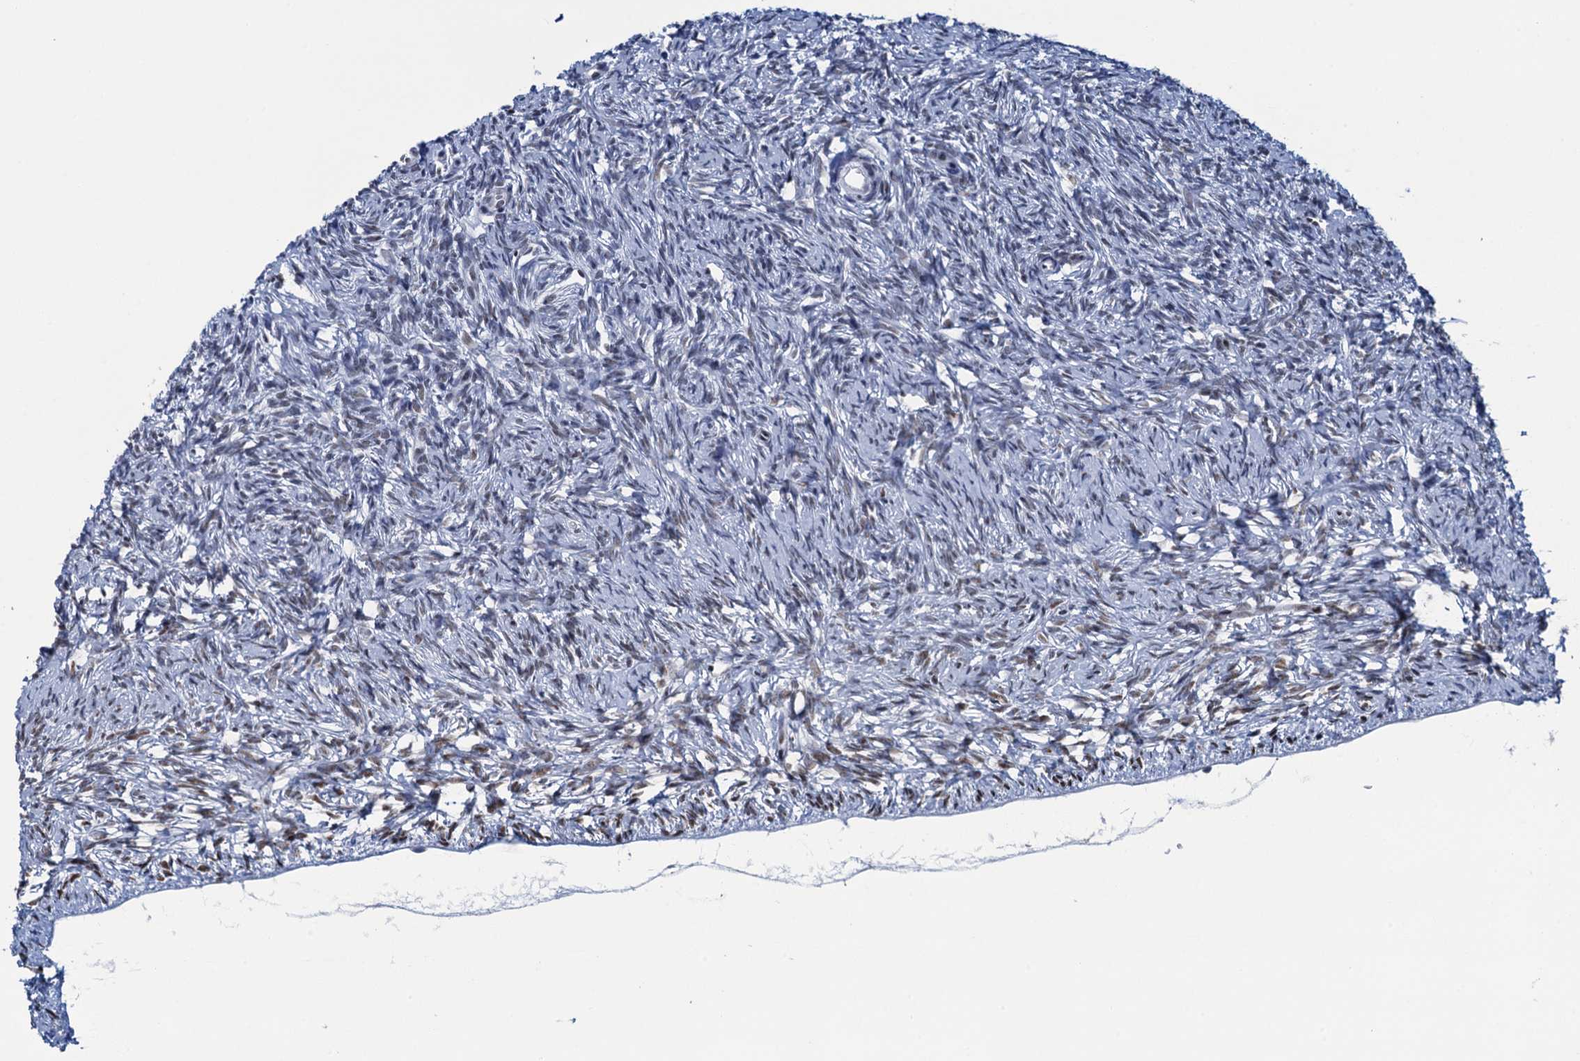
{"staining": {"intensity": "weak", "quantity": "<25%", "location": "nuclear"}, "tissue": "ovary", "cell_type": "Ovarian stroma cells", "image_type": "normal", "snomed": [{"axis": "morphology", "description": "Normal tissue, NOS"}, {"axis": "topography", "description": "Ovary"}], "caption": "A high-resolution photomicrograph shows immunohistochemistry staining of normal ovary, which displays no significant staining in ovarian stroma cells. Brightfield microscopy of immunohistochemistry (IHC) stained with DAB (3,3'-diaminobenzidine) (brown) and hematoxylin (blue), captured at high magnification.", "gene": "HNRNPUL2", "patient": {"sex": "female", "age": 51}}